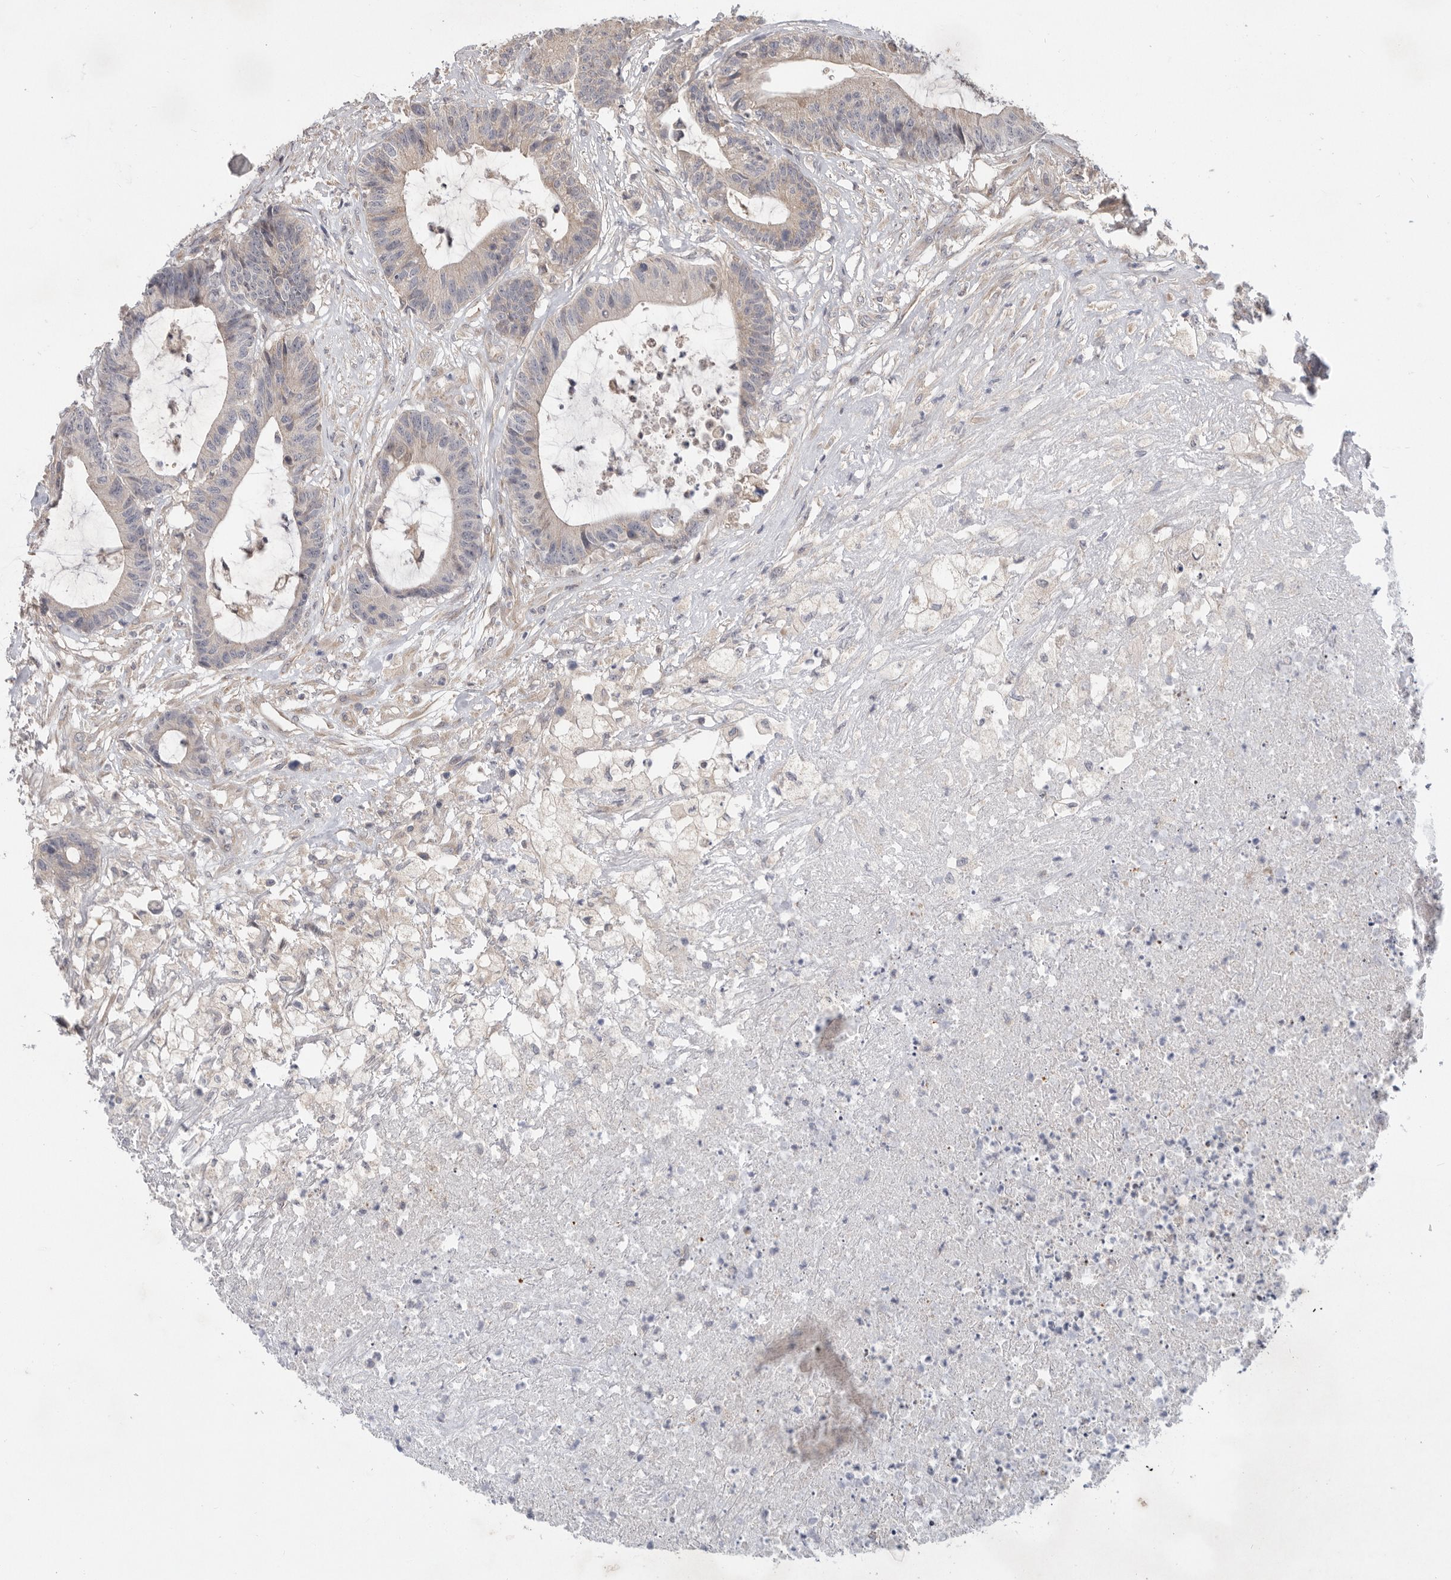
{"staining": {"intensity": "weak", "quantity": "<25%", "location": "cytoplasmic/membranous"}, "tissue": "colorectal cancer", "cell_type": "Tumor cells", "image_type": "cancer", "snomed": [{"axis": "morphology", "description": "Adenocarcinoma, NOS"}, {"axis": "topography", "description": "Colon"}], "caption": "An IHC photomicrograph of colorectal cancer is shown. There is no staining in tumor cells of colorectal cancer.", "gene": "MTFR1L", "patient": {"sex": "female", "age": 84}}